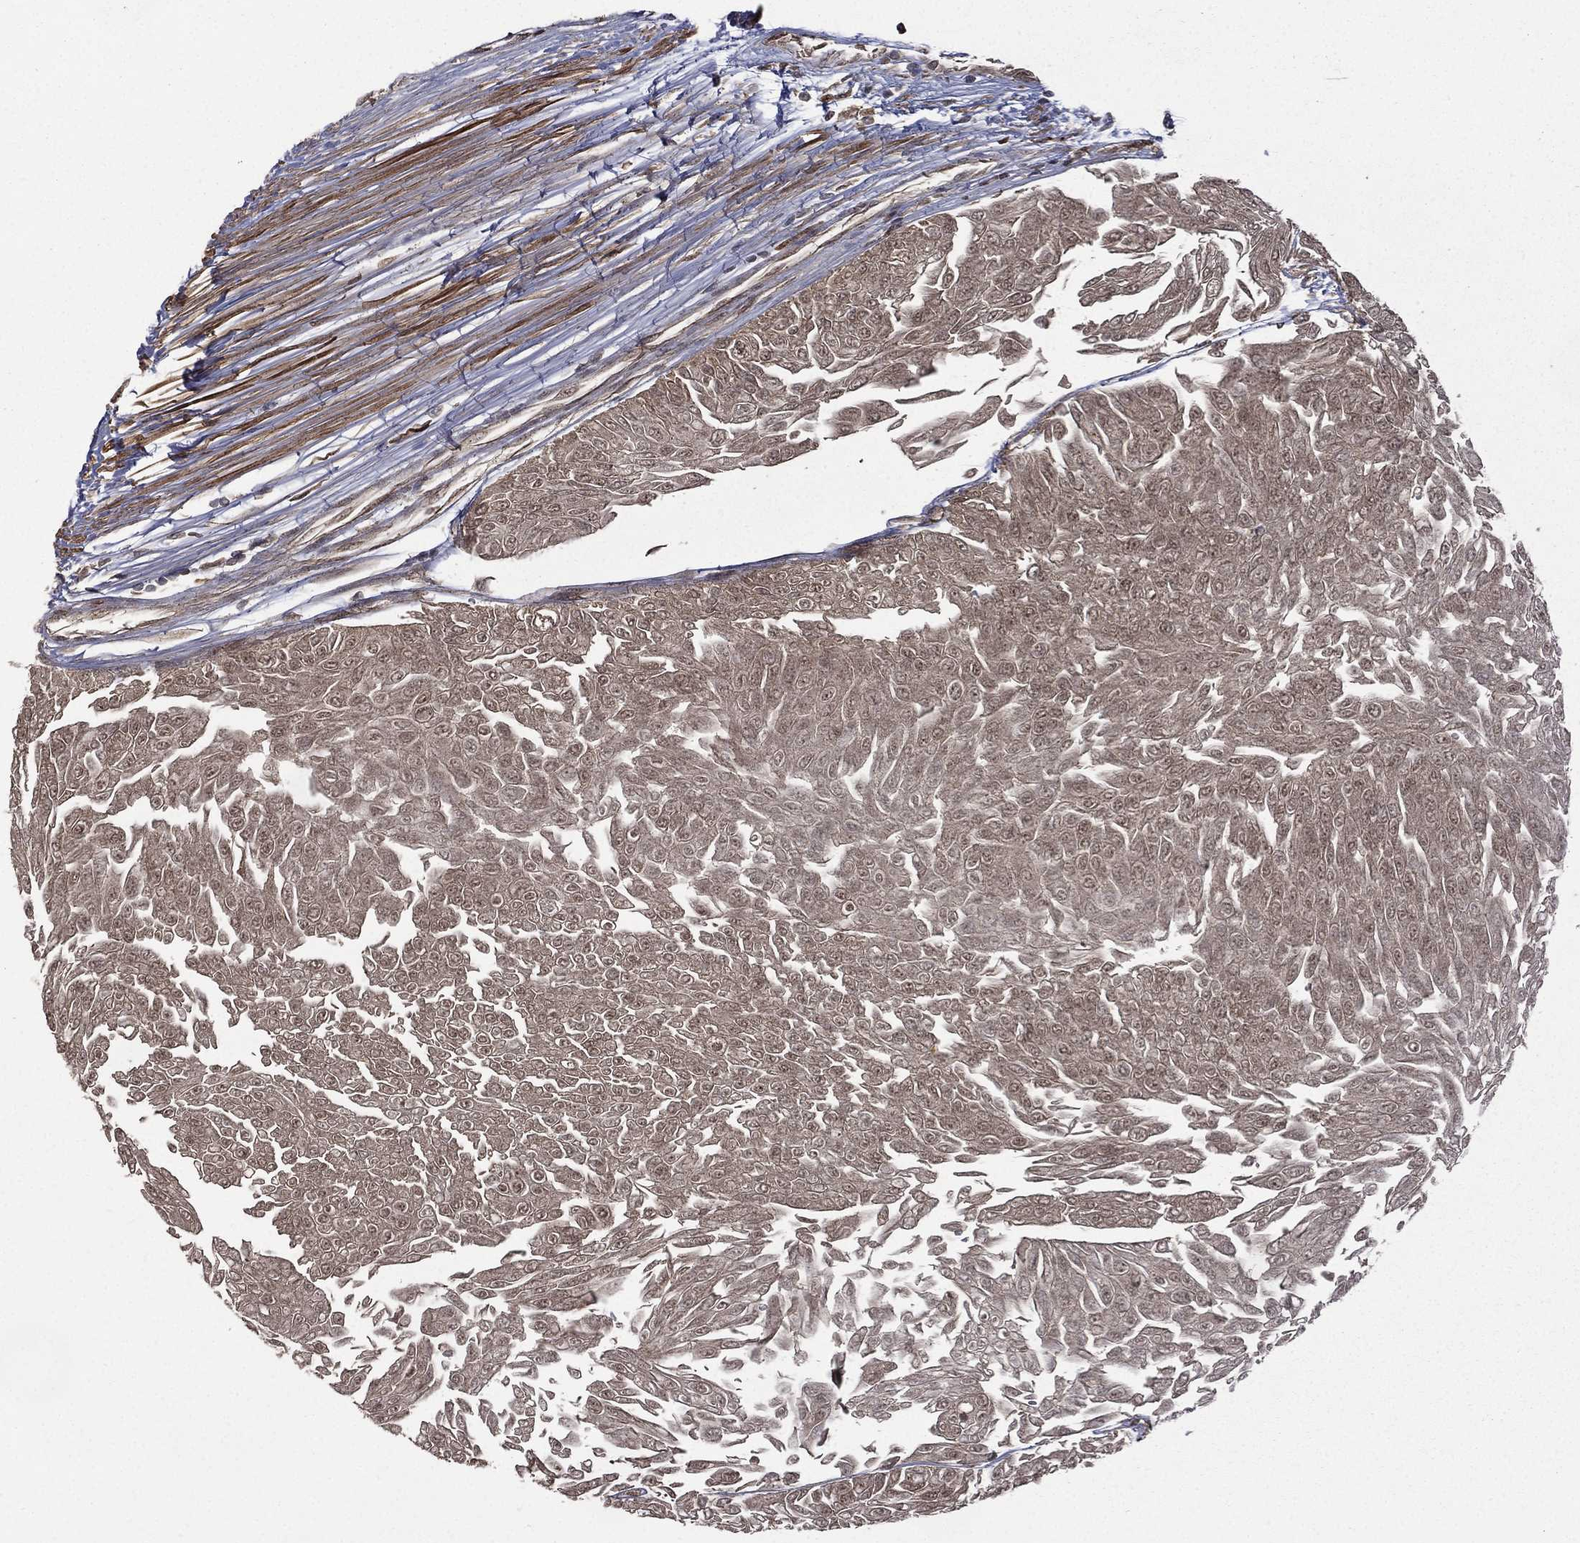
{"staining": {"intensity": "weak", "quantity": ">75%", "location": "cytoplasmic/membranous,nuclear"}, "tissue": "urothelial cancer", "cell_type": "Tumor cells", "image_type": "cancer", "snomed": [{"axis": "morphology", "description": "Urothelial carcinoma, Low grade"}, {"axis": "topography", "description": "Urinary bladder"}], "caption": "This photomicrograph shows IHC staining of urothelial carcinoma (low-grade), with low weak cytoplasmic/membranous and nuclear expression in approximately >75% of tumor cells.", "gene": "JMJD6", "patient": {"sex": "male", "age": 67}}